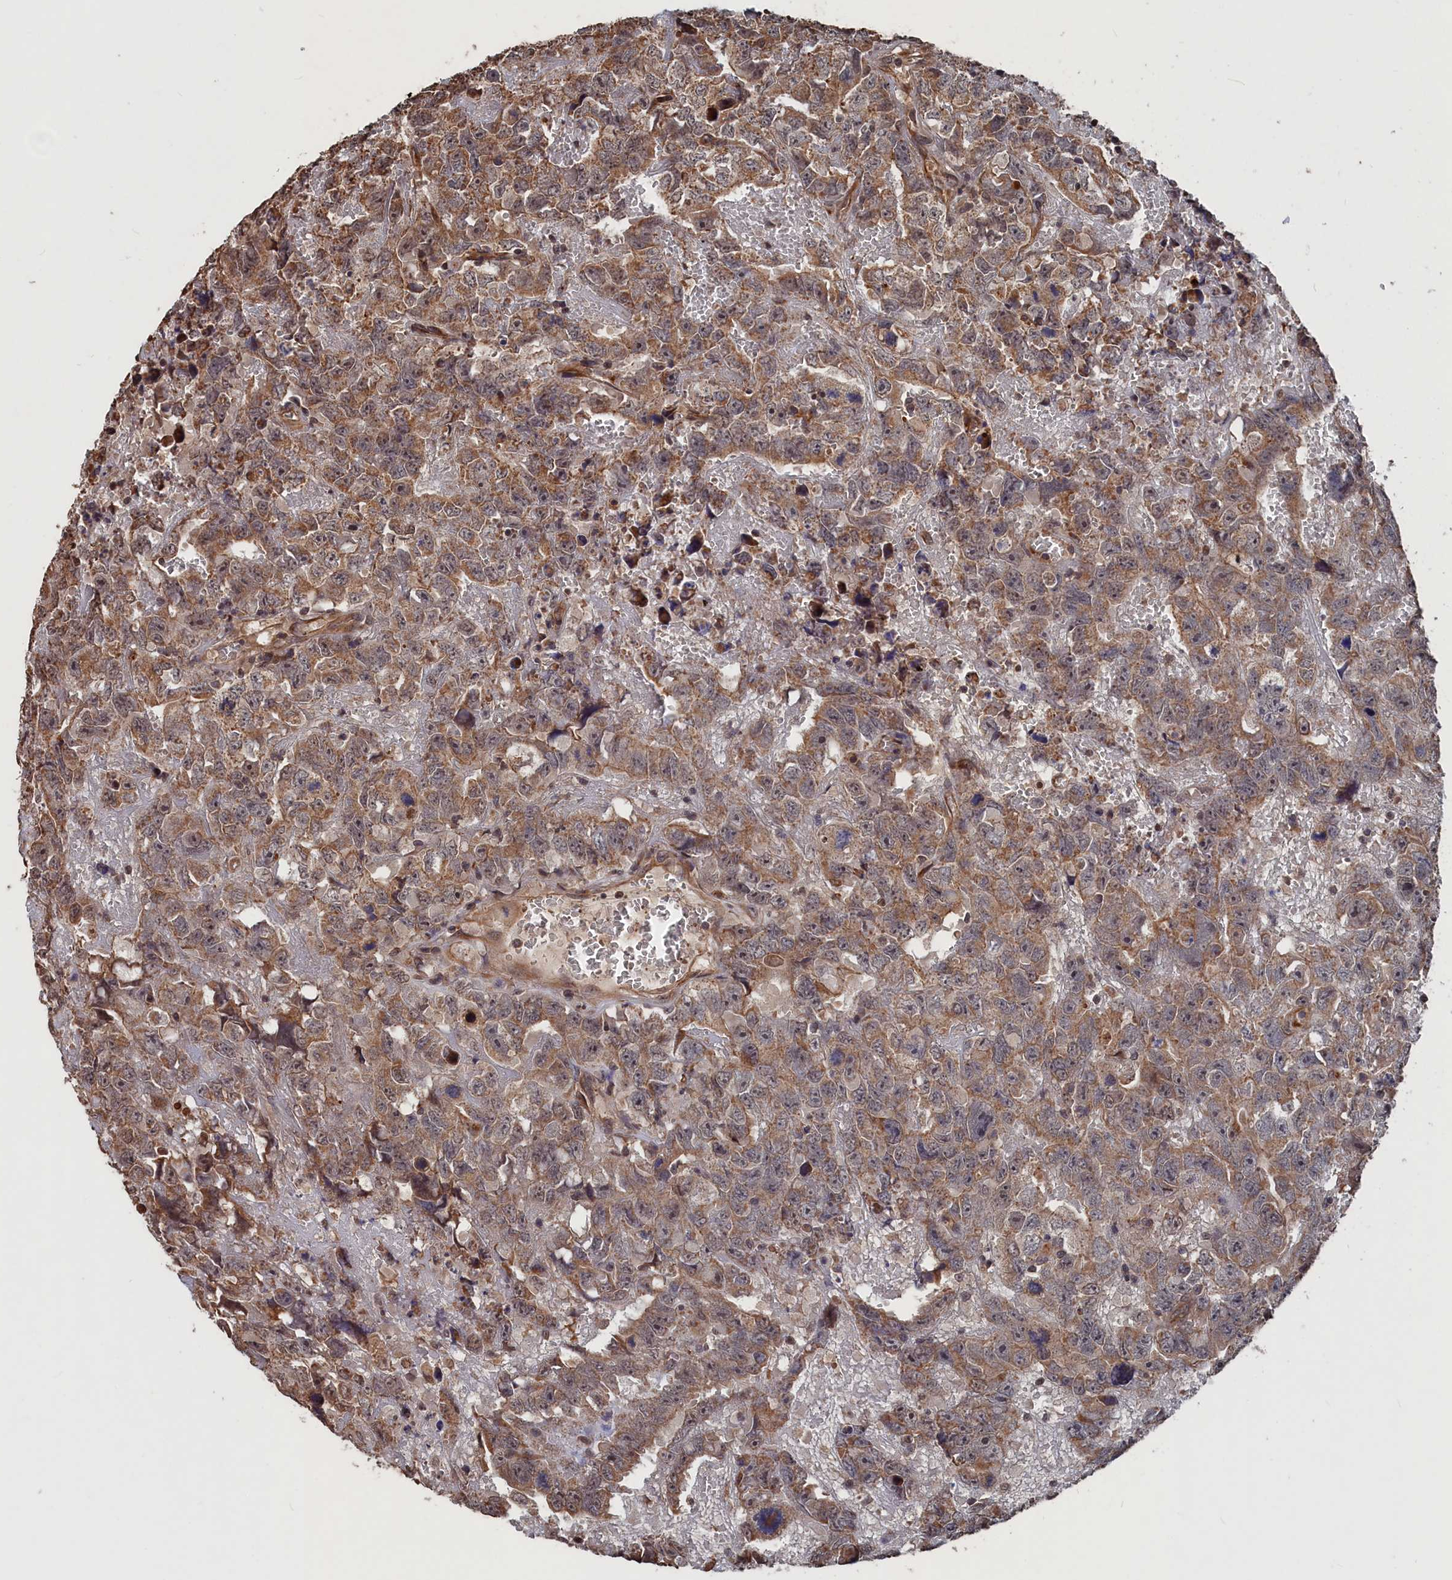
{"staining": {"intensity": "moderate", "quantity": ">75%", "location": "cytoplasmic/membranous,nuclear"}, "tissue": "testis cancer", "cell_type": "Tumor cells", "image_type": "cancer", "snomed": [{"axis": "morphology", "description": "Carcinoma, Embryonal, NOS"}, {"axis": "topography", "description": "Testis"}], "caption": "A high-resolution micrograph shows immunohistochemistry (IHC) staining of testis cancer, which demonstrates moderate cytoplasmic/membranous and nuclear positivity in approximately >75% of tumor cells.", "gene": "PDE12", "patient": {"sex": "male", "age": 45}}